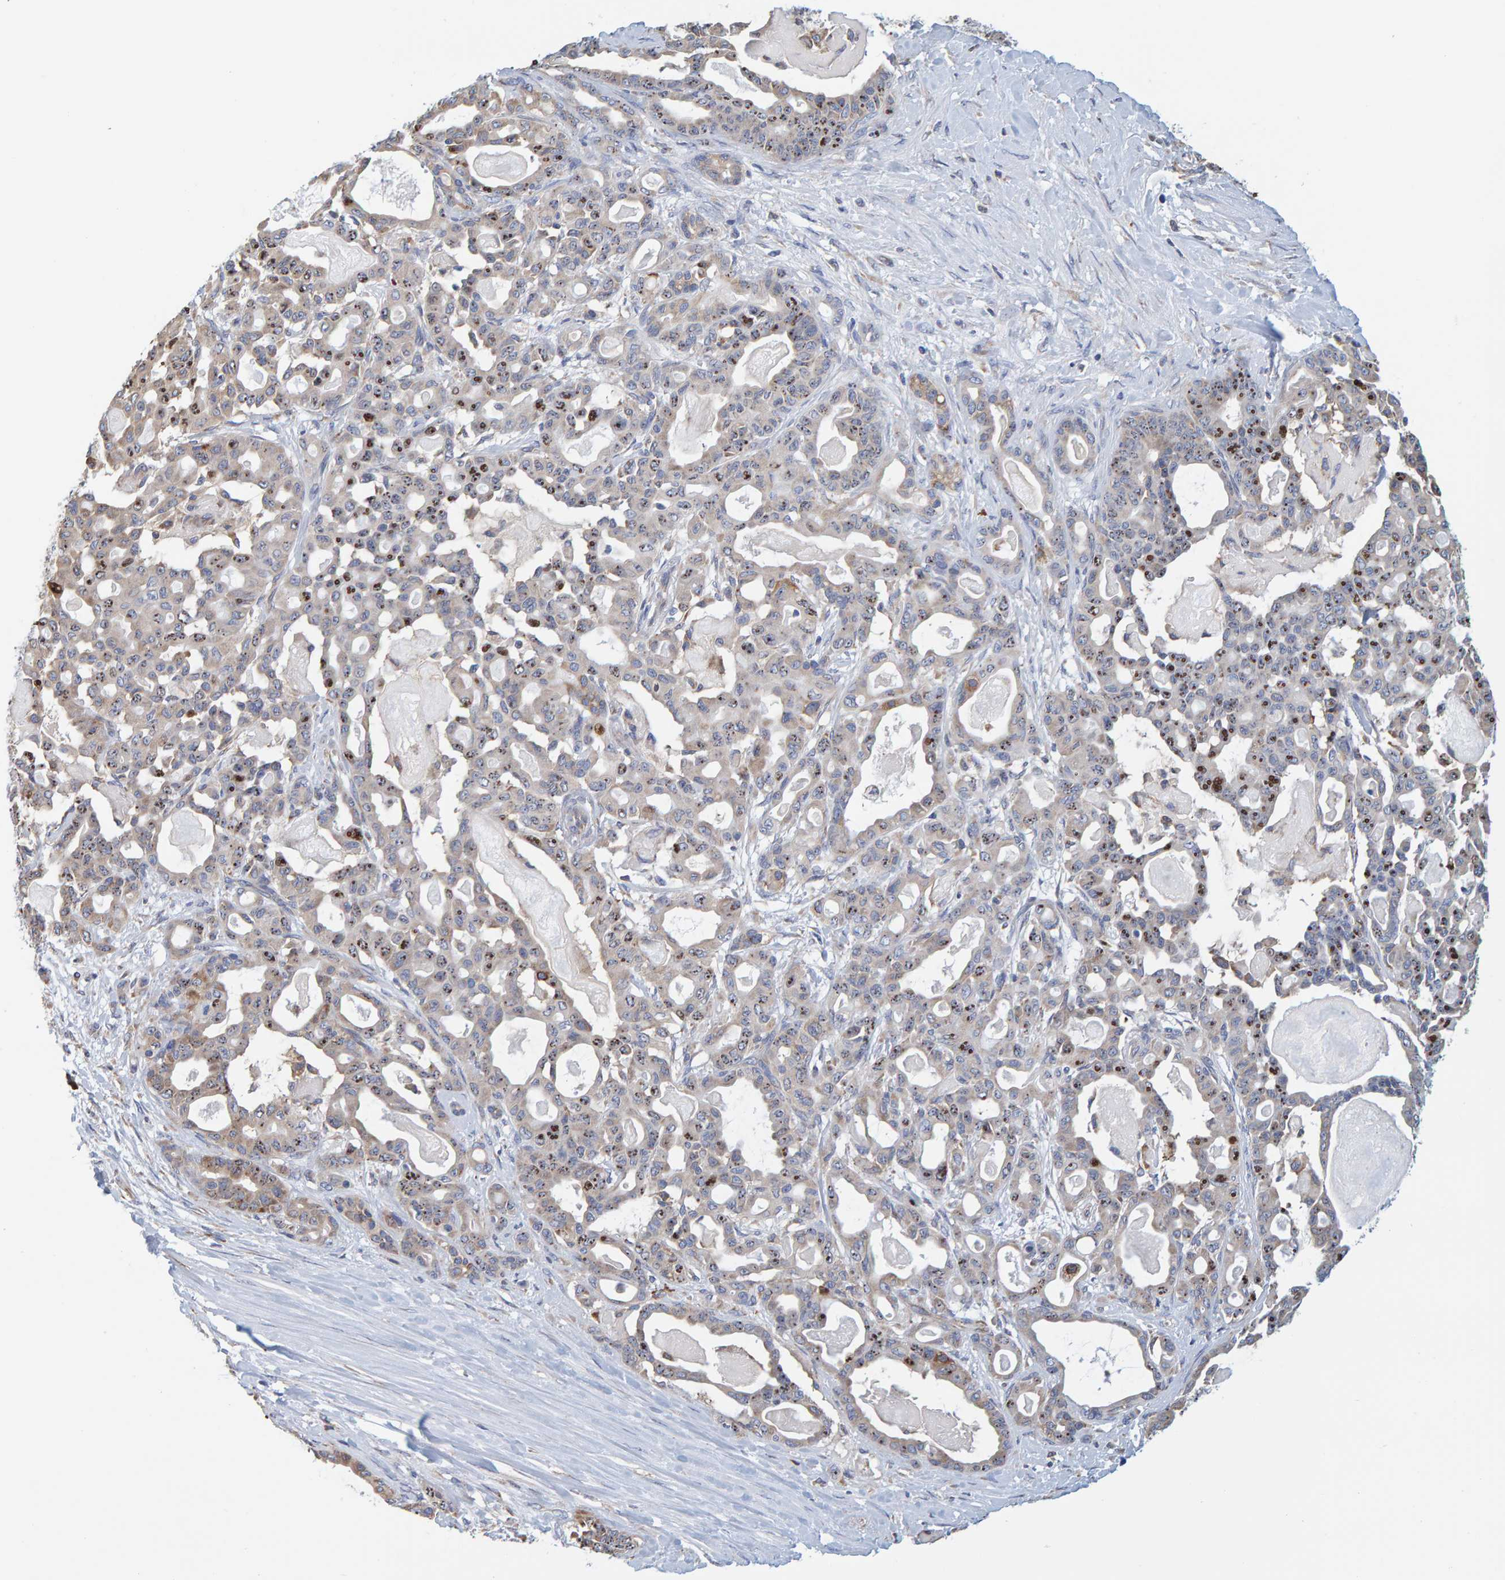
{"staining": {"intensity": "weak", "quantity": "25%-75%", "location": "cytoplasmic/membranous"}, "tissue": "pancreatic cancer", "cell_type": "Tumor cells", "image_type": "cancer", "snomed": [{"axis": "morphology", "description": "Adenocarcinoma, NOS"}, {"axis": "topography", "description": "Pancreas"}], "caption": "Immunohistochemical staining of pancreatic adenocarcinoma displays low levels of weak cytoplasmic/membranous protein expression in approximately 25%-75% of tumor cells.", "gene": "SGPL1", "patient": {"sex": "male", "age": 63}}